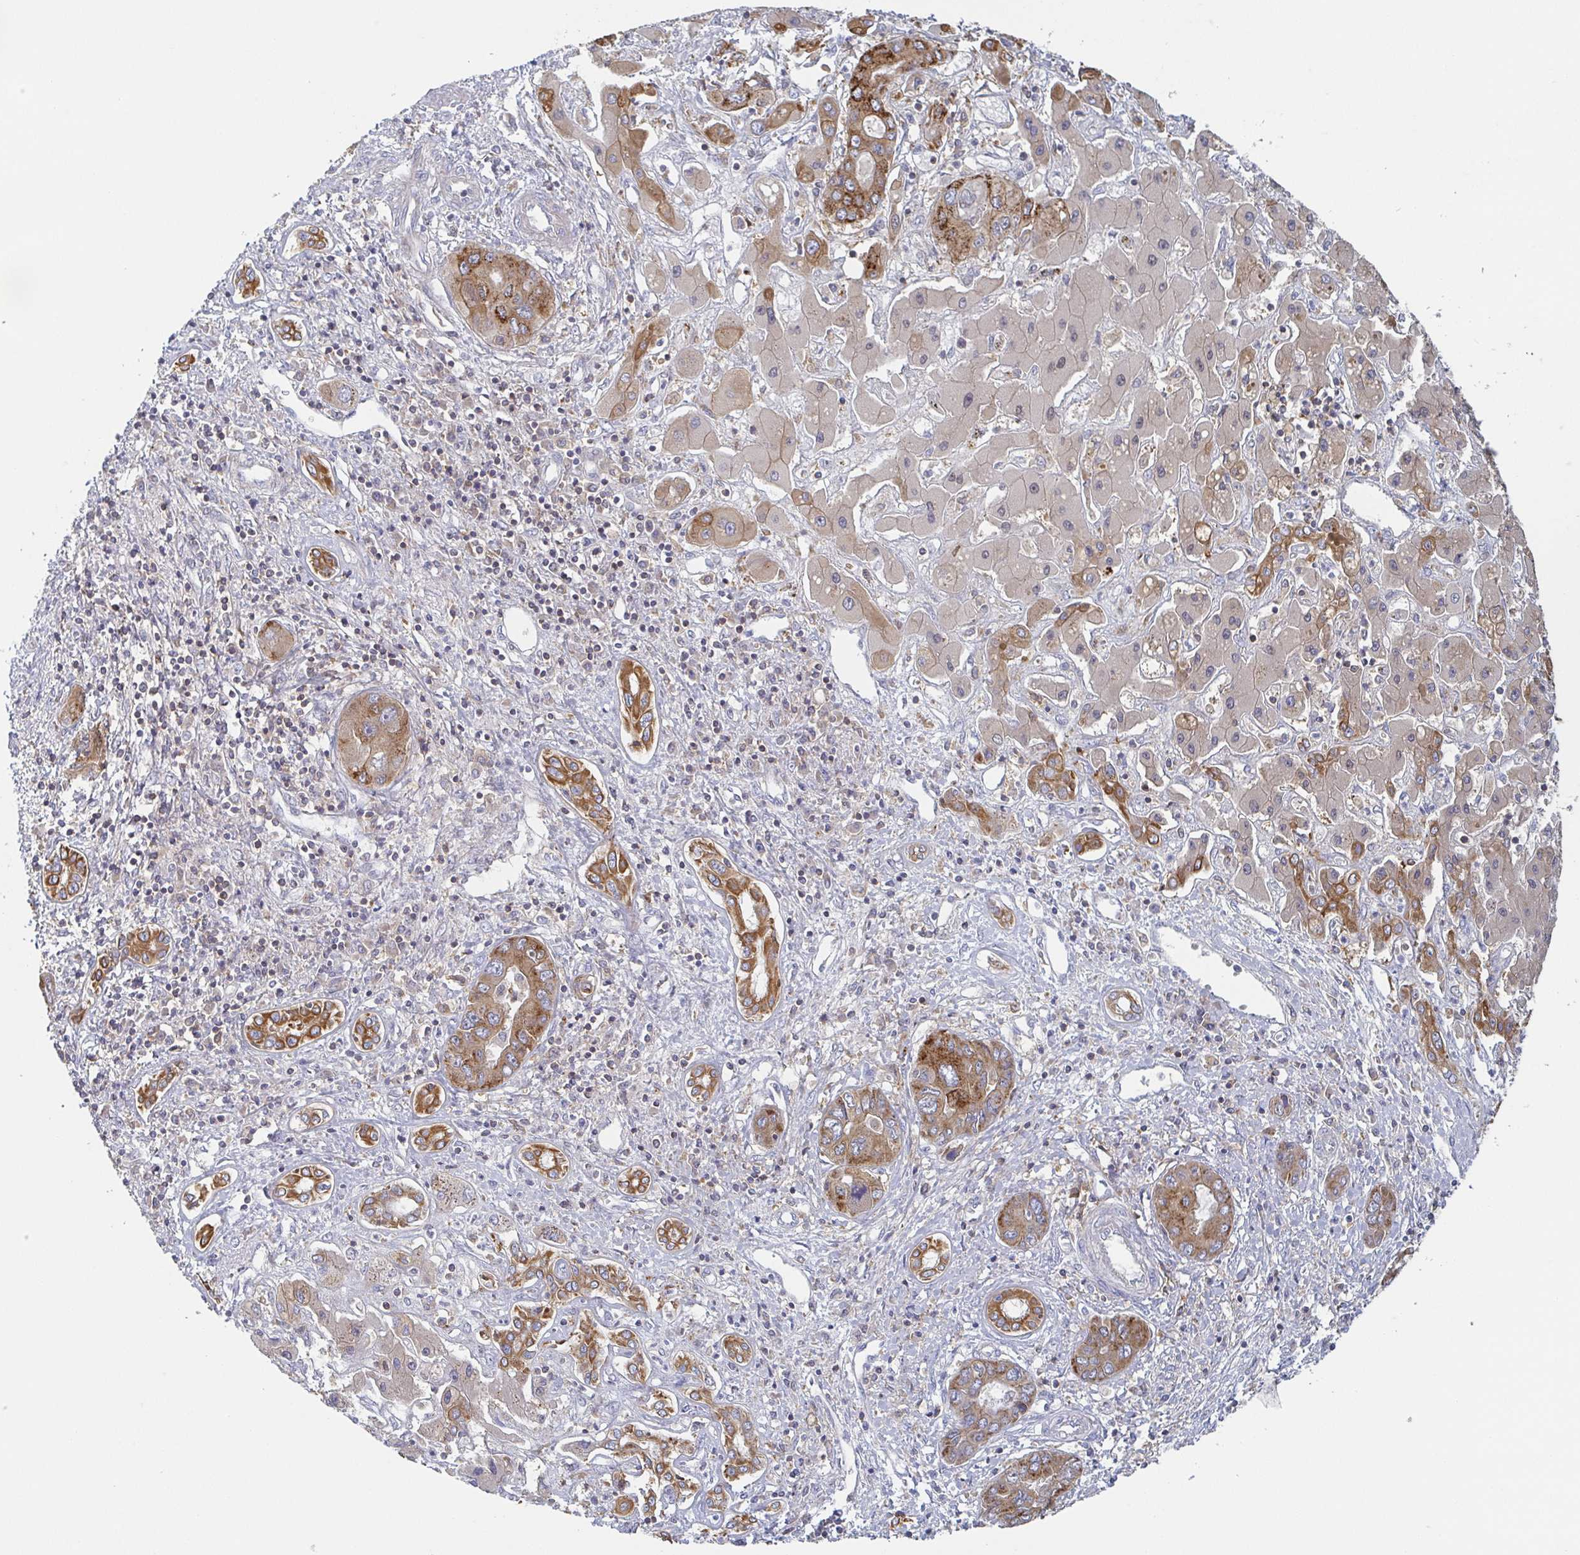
{"staining": {"intensity": "moderate", "quantity": ">75%", "location": "cytoplasmic/membranous"}, "tissue": "liver cancer", "cell_type": "Tumor cells", "image_type": "cancer", "snomed": [{"axis": "morphology", "description": "Cholangiocarcinoma"}, {"axis": "topography", "description": "Liver"}], "caption": "This is a micrograph of immunohistochemistry staining of liver cancer (cholangiocarcinoma), which shows moderate staining in the cytoplasmic/membranous of tumor cells.", "gene": "TUFT1", "patient": {"sex": "male", "age": 67}}